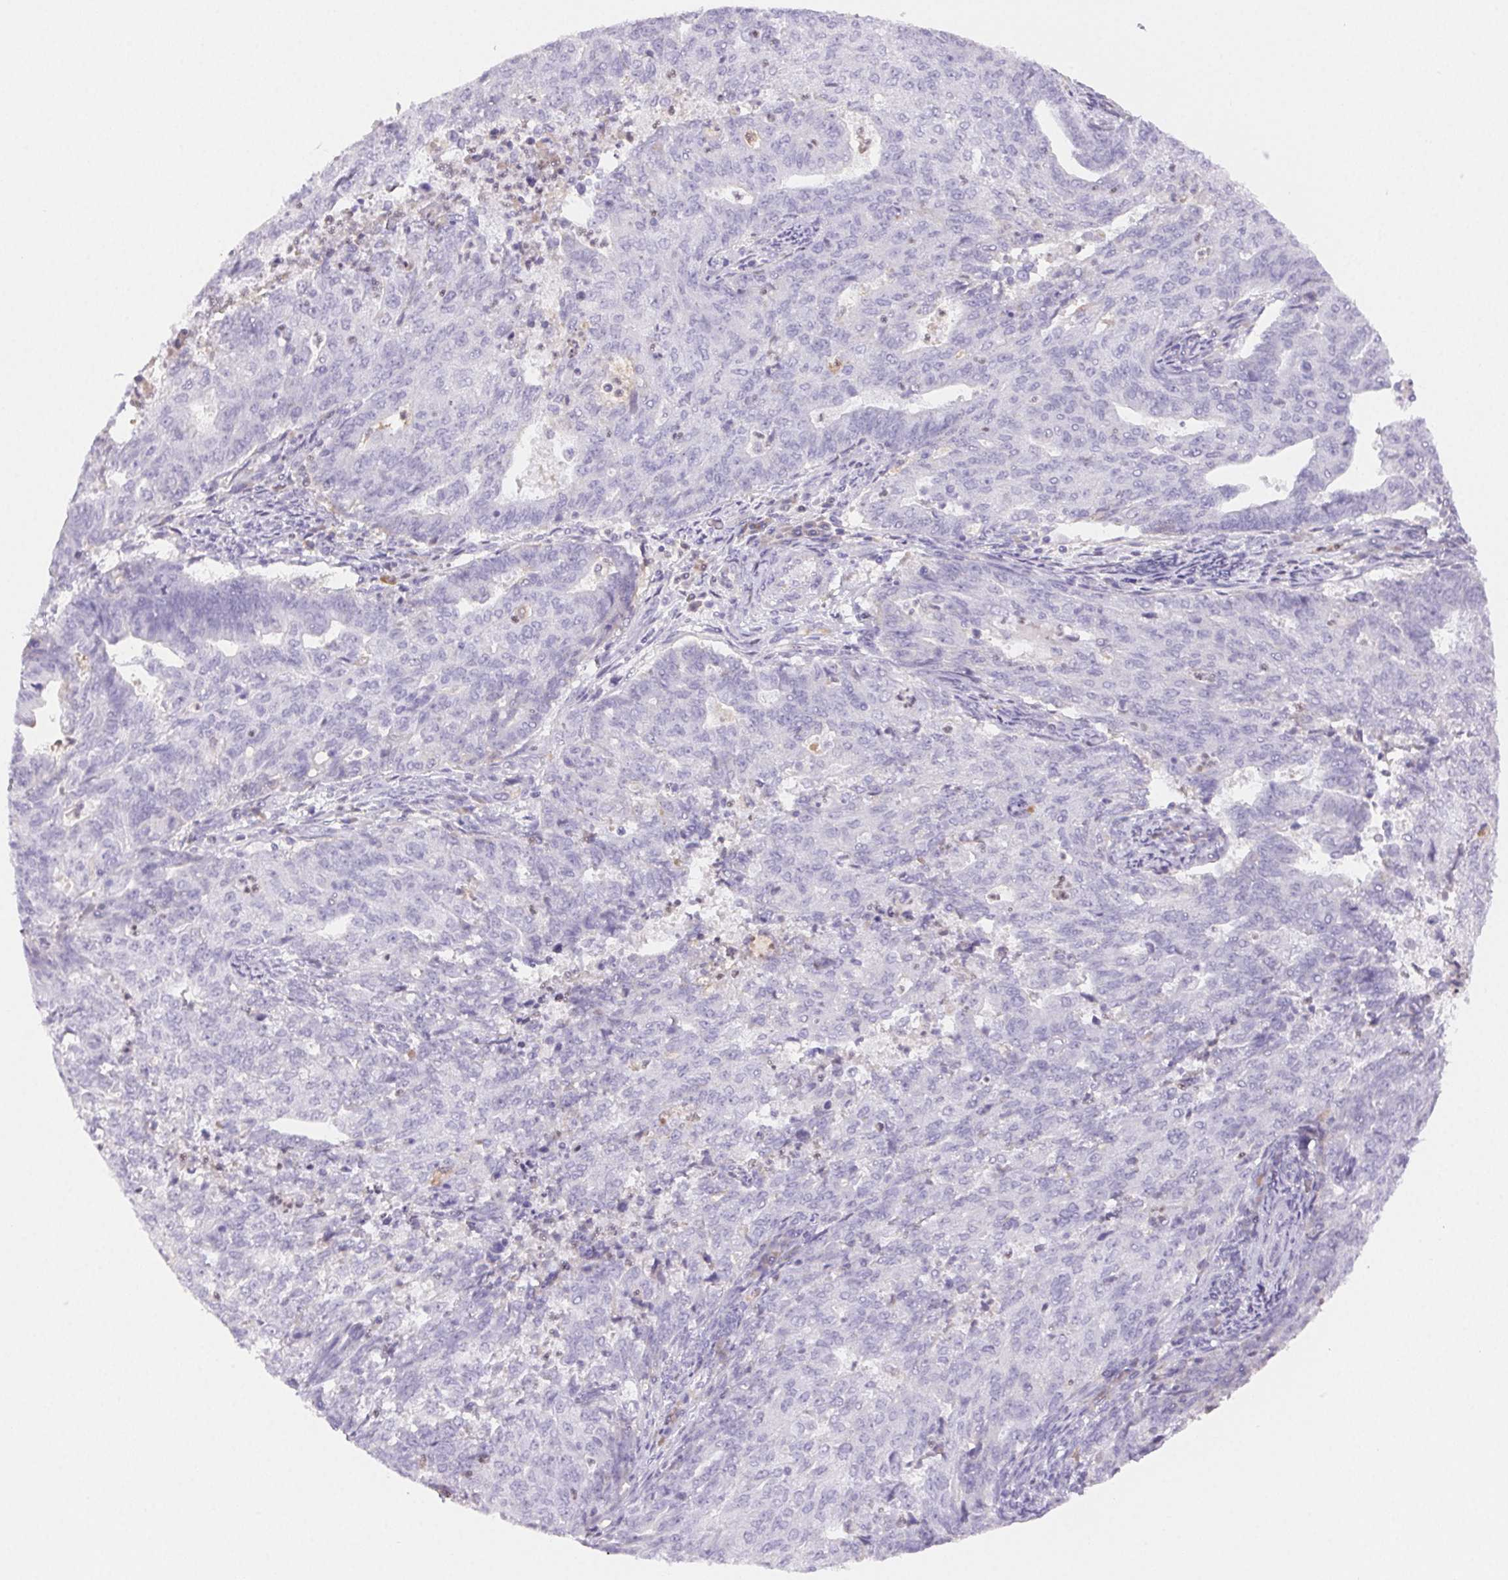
{"staining": {"intensity": "negative", "quantity": "none", "location": "none"}, "tissue": "endometrial cancer", "cell_type": "Tumor cells", "image_type": "cancer", "snomed": [{"axis": "morphology", "description": "Adenocarcinoma, NOS"}, {"axis": "topography", "description": "Endometrium"}], "caption": "Histopathology image shows no significant protein staining in tumor cells of endometrial cancer (adenocarcinoma).", "gene": "PADI4", "patient": {"sex": "female", "age": 82}}